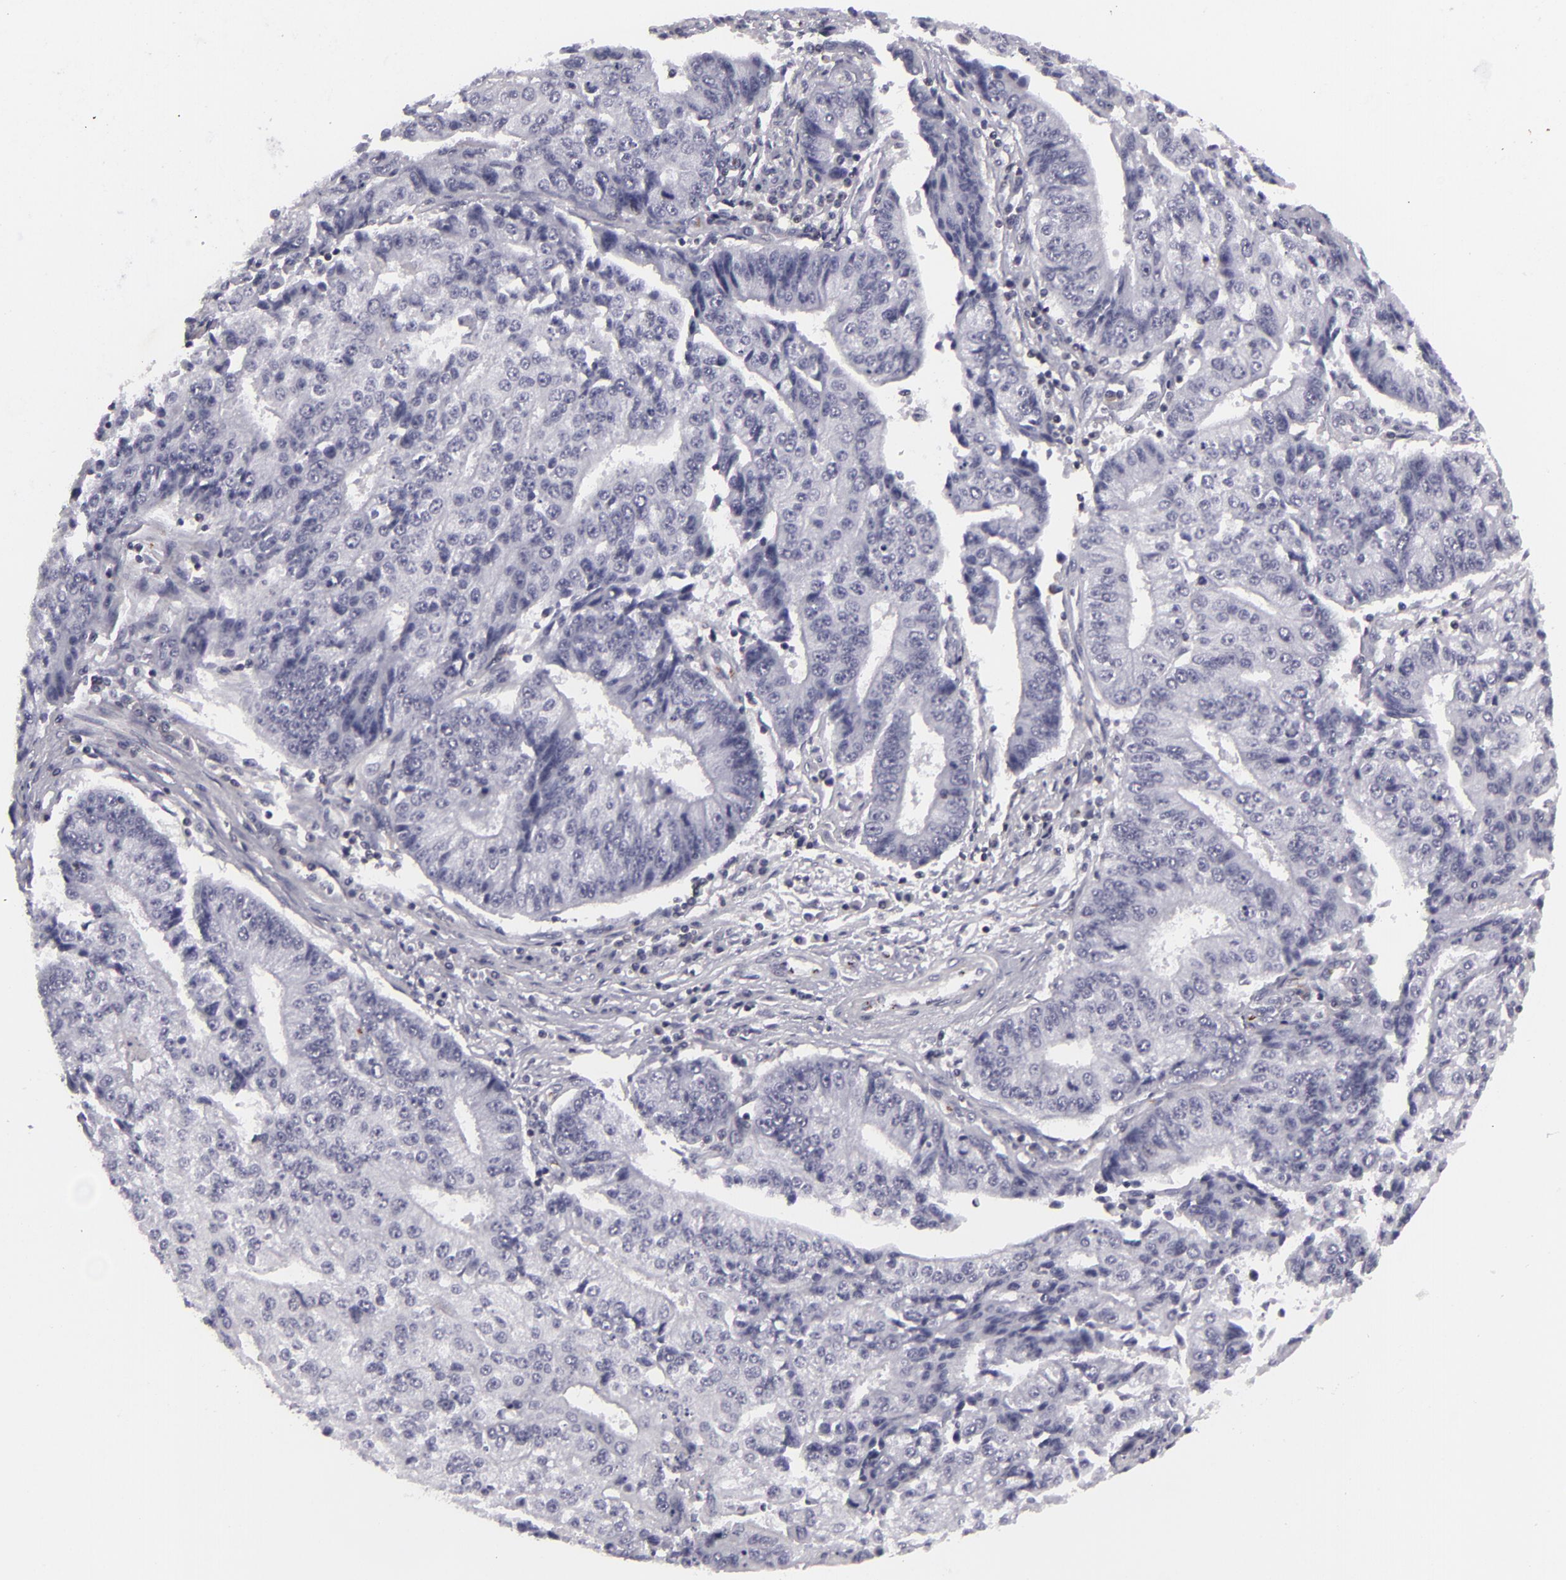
{"staining": {"intensity": "negative", "quantity": "none", "location": "none"}, "tissue": "endometrial cancer", "cell_type": "Tumor cells", "image_type": "cancer", "snomed": [{"axis": "morphology", "description": "Adenocarcinoma, NOS"}, {"axis": "topography", "description": "Endometrium"}], "caption": "High magnification brightfield microscopy of adenocarcinoma (endometrial) stained with DAB (brown) and counterstained with hematoxylin (blue): tumor cells show no significant staining.", "gene": "KCNAB2", "patient": {"sex": "female", "age": 75}}